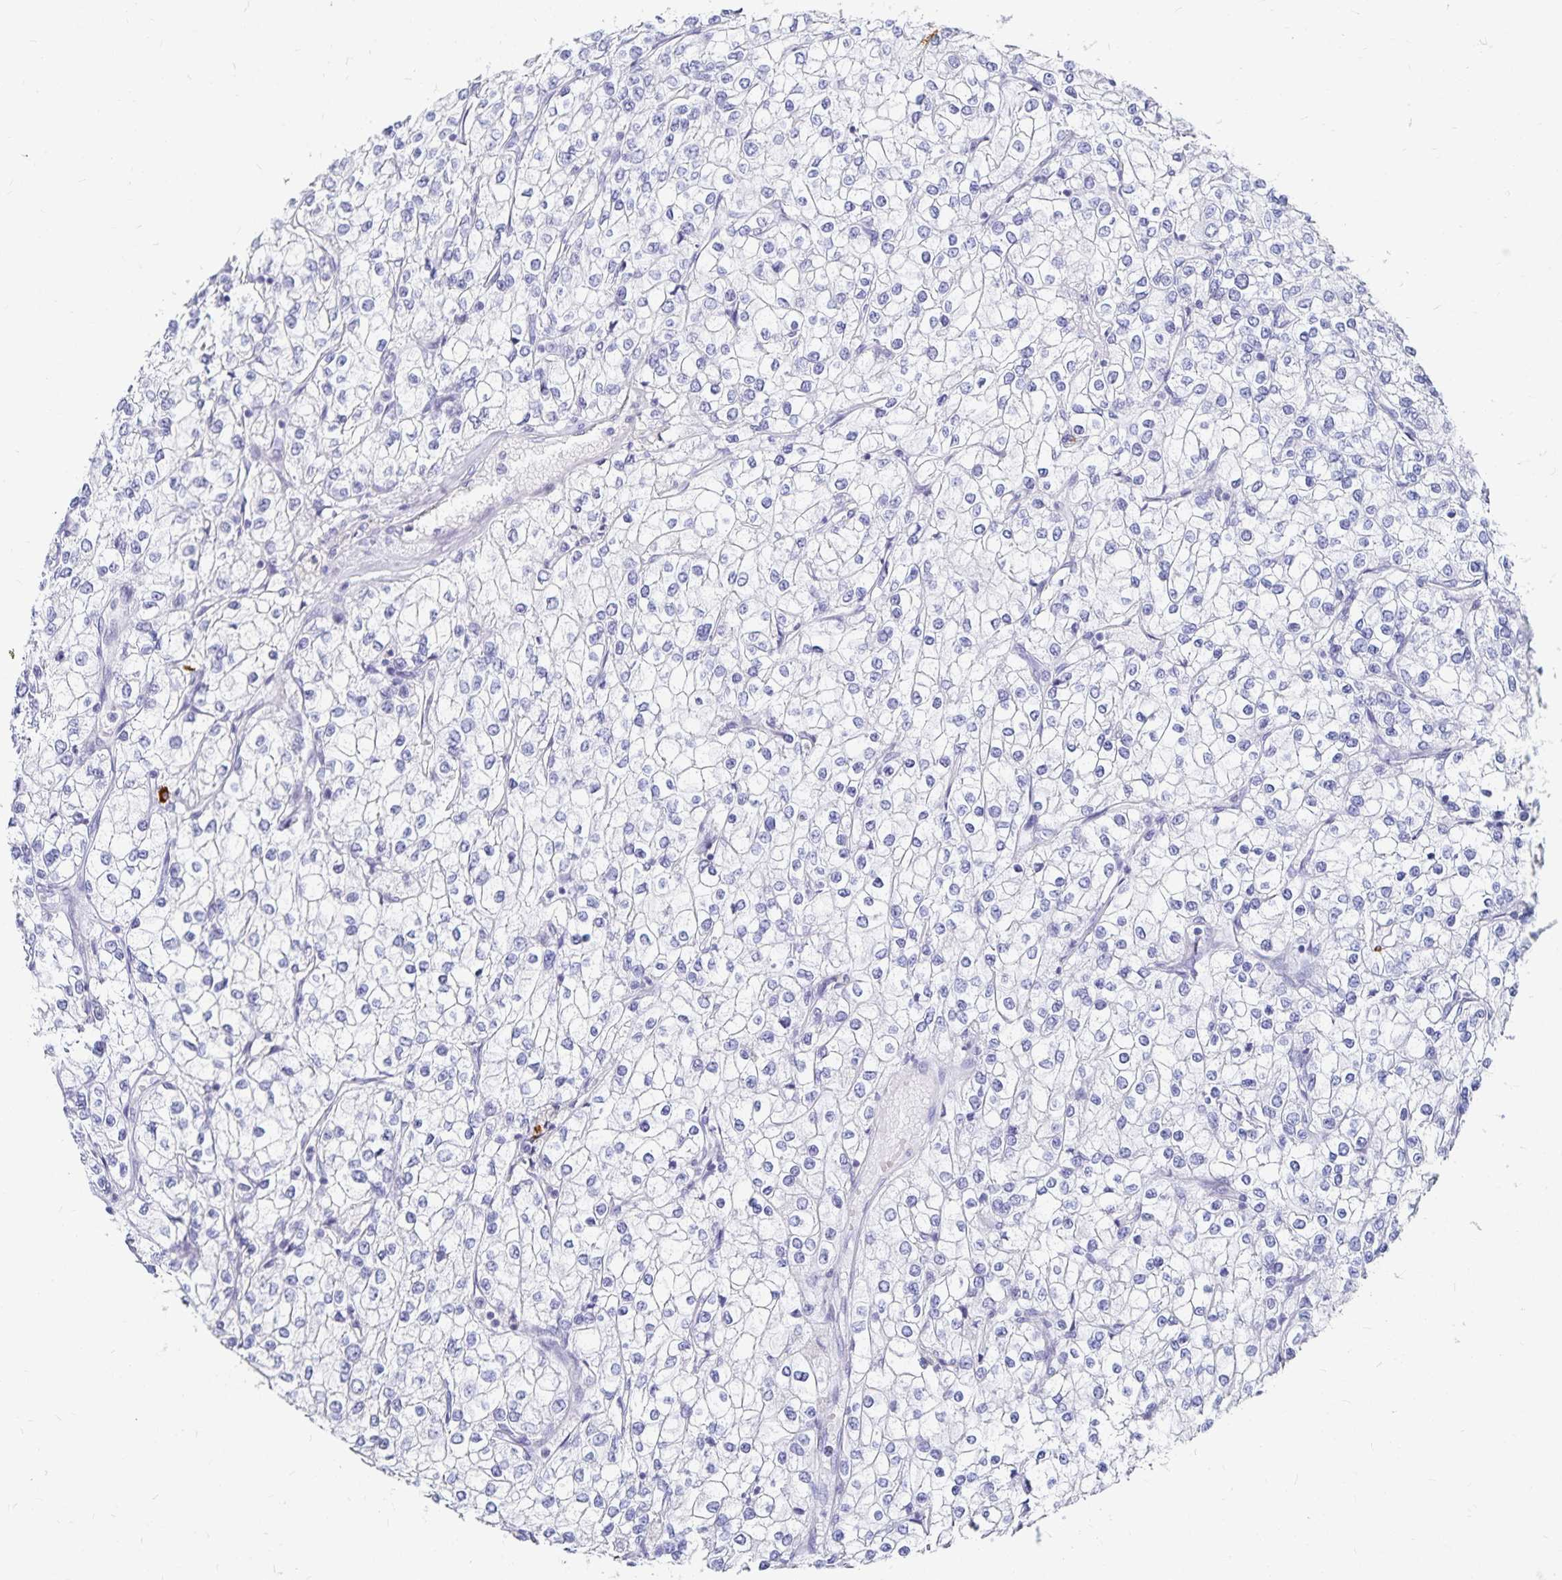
{"staining": {"intensity": "negative", "quantity": "none", "location": "none"}, "tissue": "renal cancer", "cell_type": "Tumor cells", "image_type": "cancer", "snomed": [{"axis": "morphology", "description": "Adenocarcinoma, NOS"}, {"axis": "topography", "description": "Kidney"}], "caption": "Immunohistochemistry of human adenocarcinoma (renal) displays no positivity in tumor cells. (Brightfield microscopy of DAB (3,3'-diaminobenzidine) immunohistochemistry (IHC) at high magnification).", "gene": "TNIP1", "patient": {"sex": "male", "age": 80}}